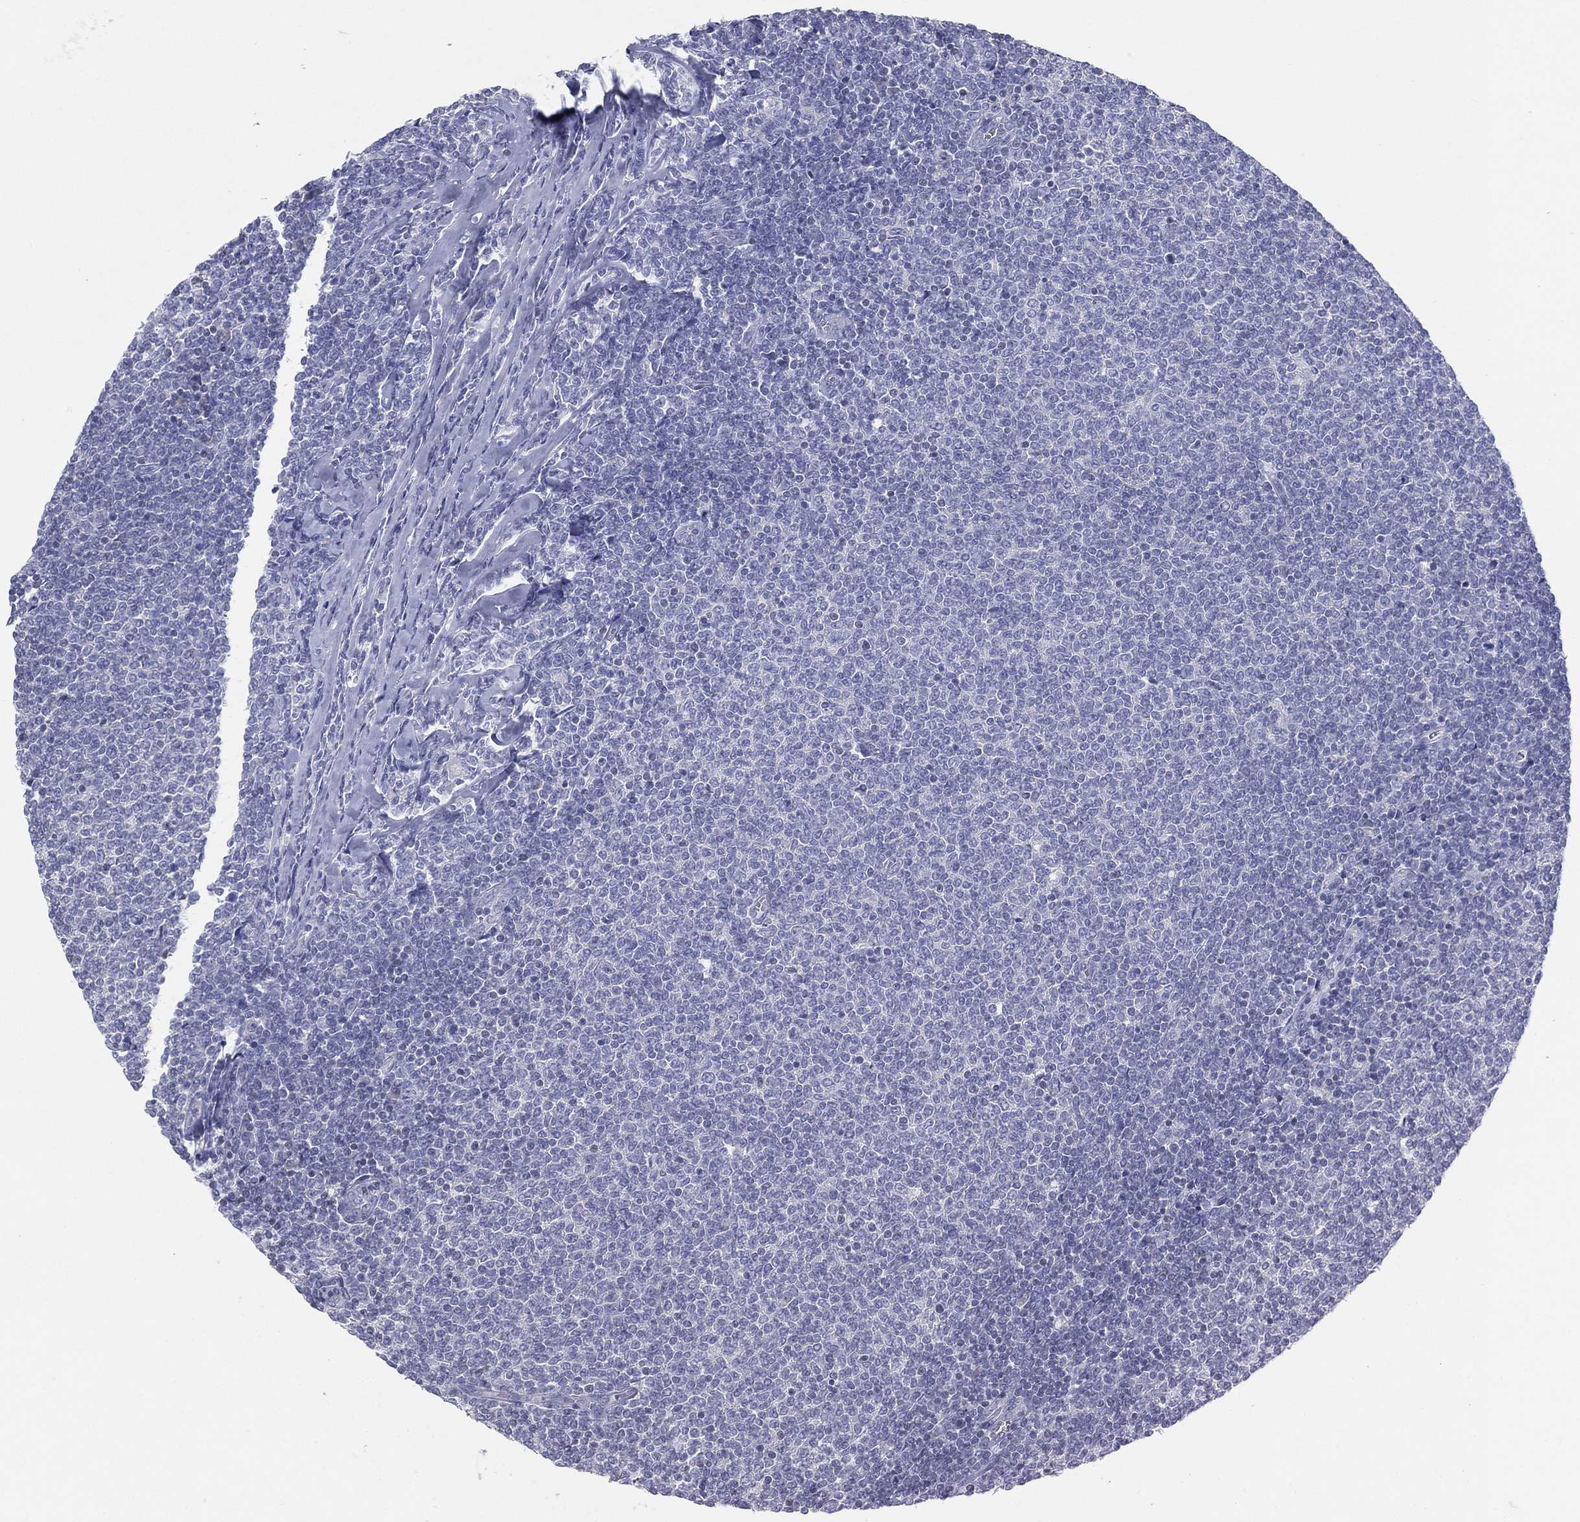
{"staining": {"intensity": "negative", "quantity": "none", "location": "none"}, "tissue": "lymphoma", "cell_type": "Tumor cells", "image_type": "cancer", "snomed": [{"axis": "morphology", "description": "Malignant lymphoma, non-Hodgkin's type, Low grade"}, {"axis": "topography", "description": "Lymph node"}], "caption": "Photomicrograph shows no significant protein expression in tumor cells of malignant lymphoma, non-Hodgkin's type (low-grade).", "gene": "CPT1B", "patient": {"sex": "male", "age": 52}}